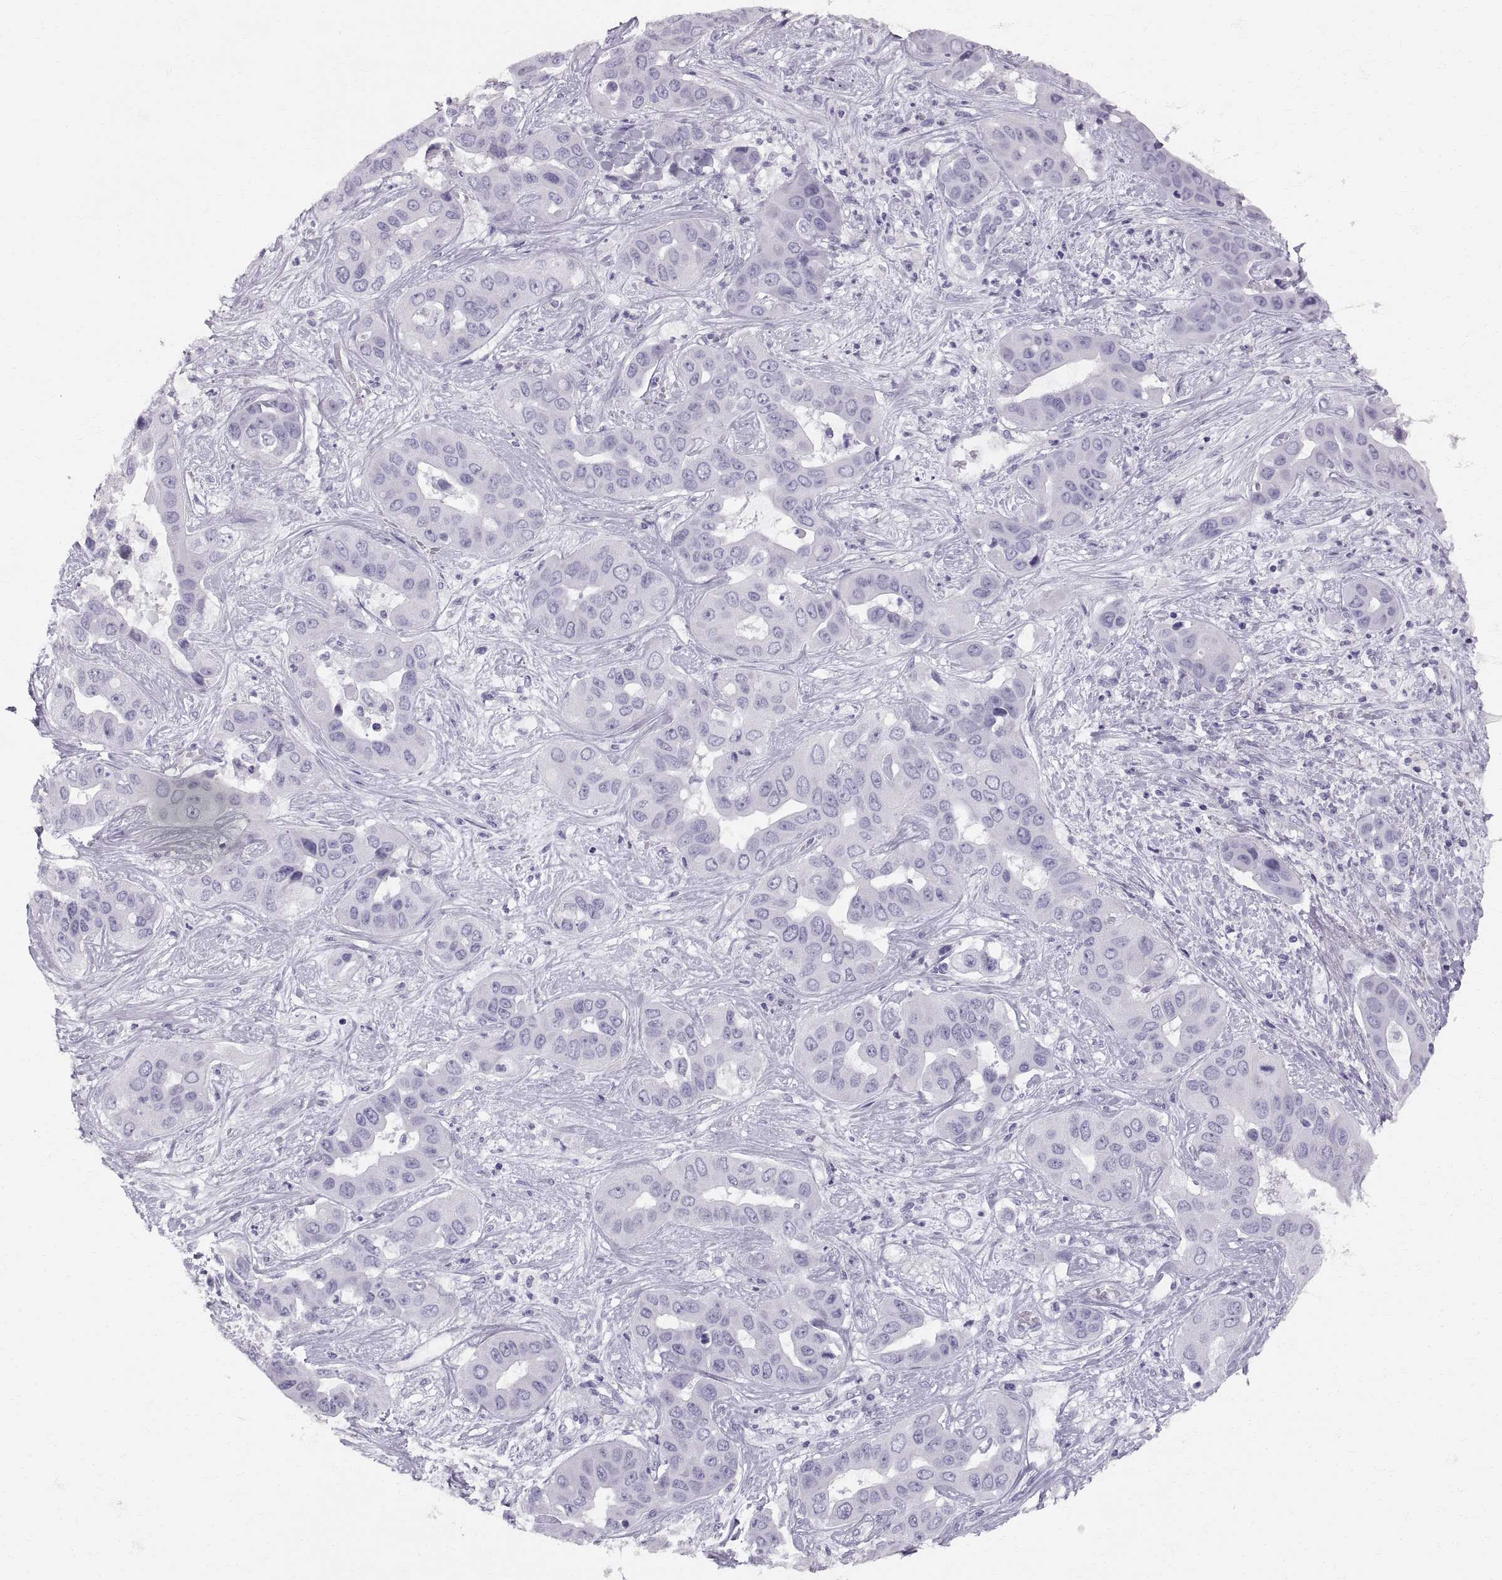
{"staining": {"intensity": "negative", "quantity": "none", "location": "none"}, "tissue": "liver cancer", "cell_type": "Tumor cells", "image_type": "cancer", "snomed": [{"axis": "morphology", "description": "Cholangiocarcinoma"}, {"axis": "topography", "description": "Liver"}], "caption": "This is a histopathology image of immunohistochemistry (IHC) staining of cholangiocarcinoma (liver), which shows no positivity in tumor cells.", "gene": "SLC22A6", "patient": {"sex": "female", "age": 52}}